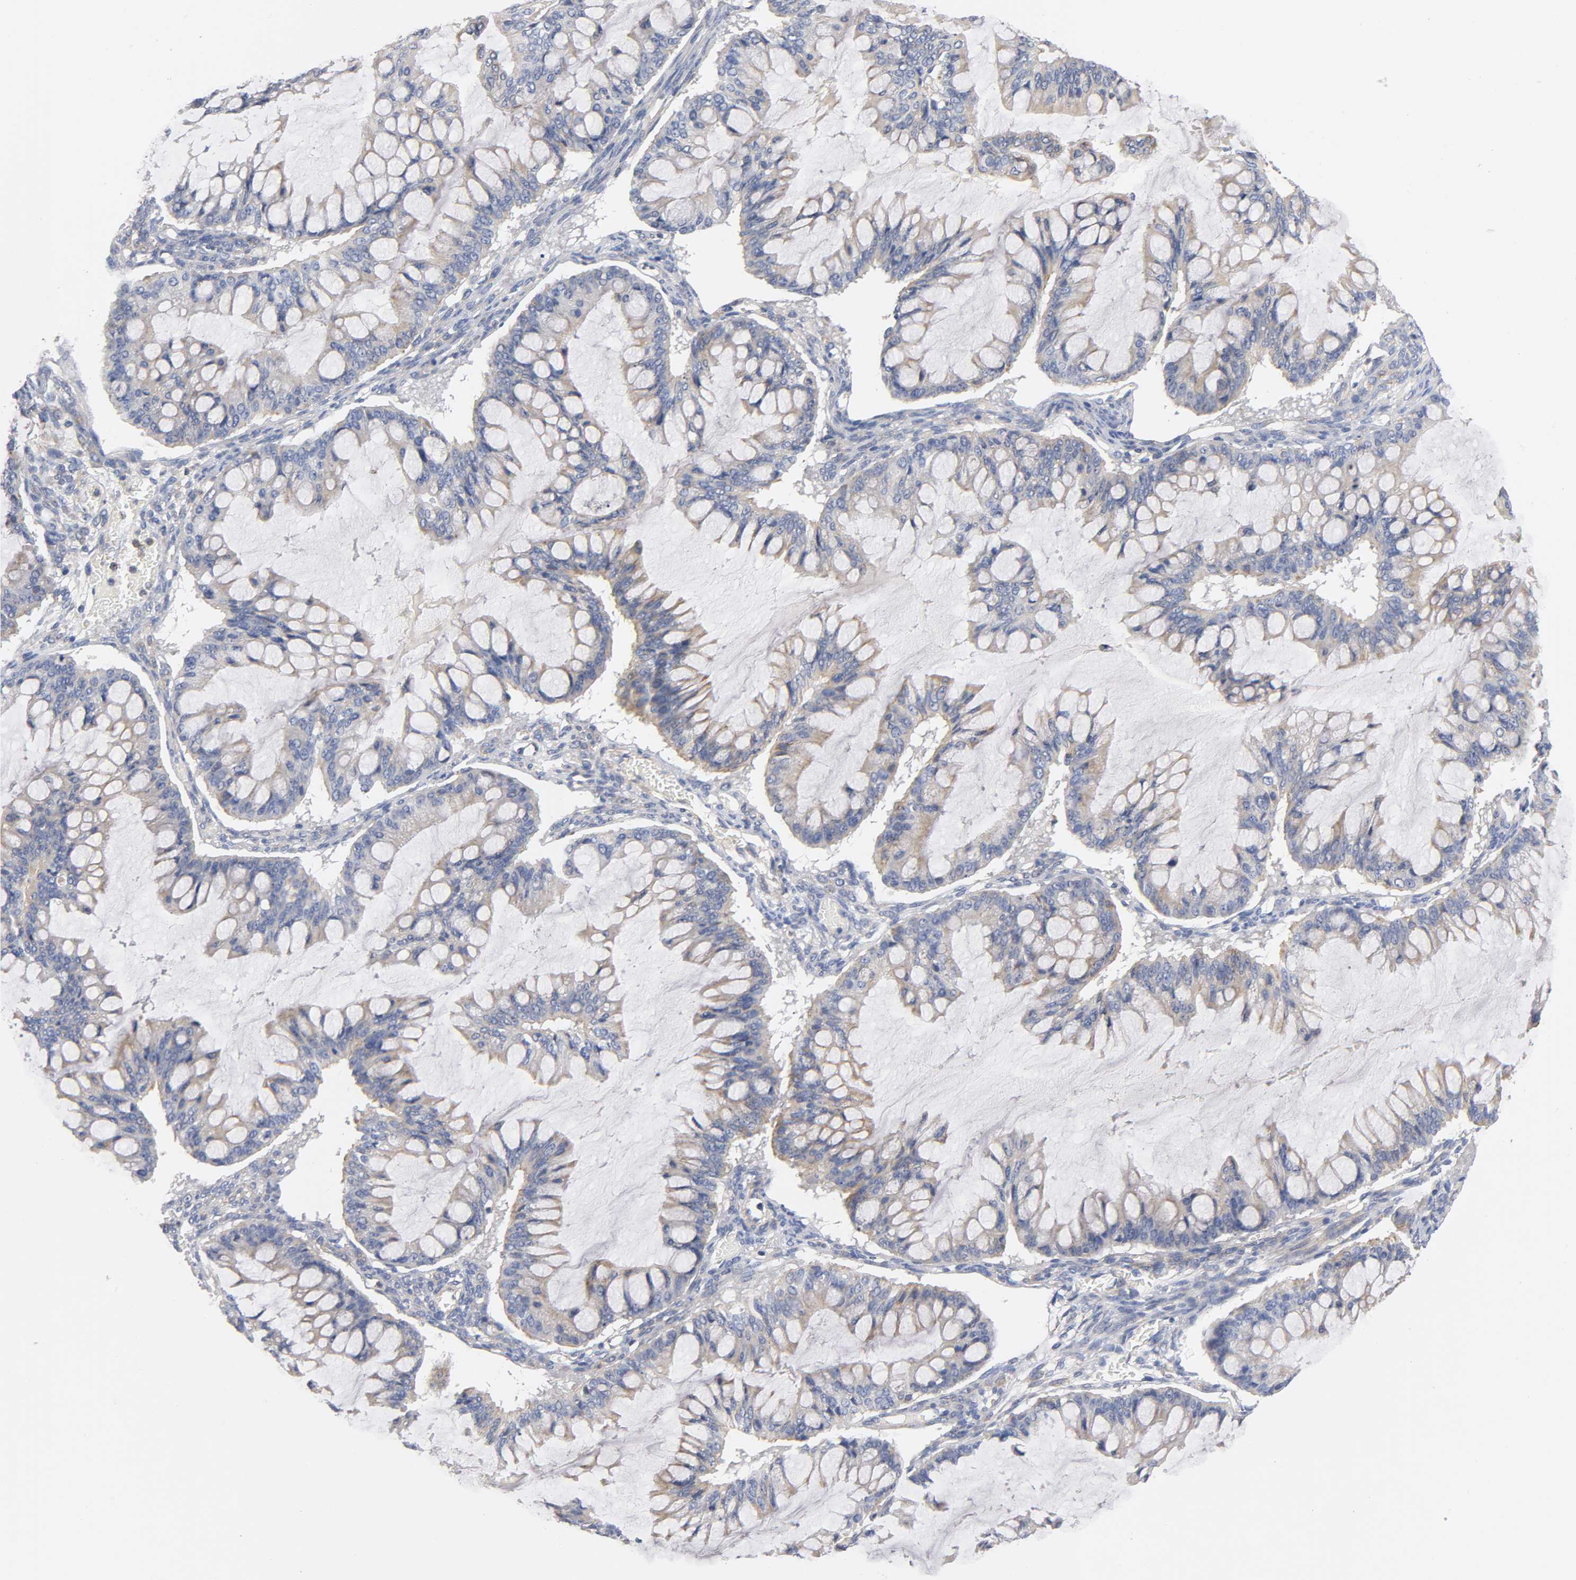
{"staining": {"intensity": "weak", "quantity": "<25%", "location": "cytoplasmic/membranous"}, "tissue": "ovarian cancer", "cell_type": "Tumor cells", "image_type": "cancer", "snomed": [{"axis": "morphology", "description": "Cystadenocarcinoma, mucinous, NOS"}, {"axis": "topography", "description": "Ovary"}], "caption": "DAB immunohistochemical staining of ovarian cancer demonstrates no significant positivity in tumor cells. (DAB IHC visualized using brightfield microscopy, high magnification).", "gene": "SEMA5A", "patient": {"sex": "female", "age": 73}}